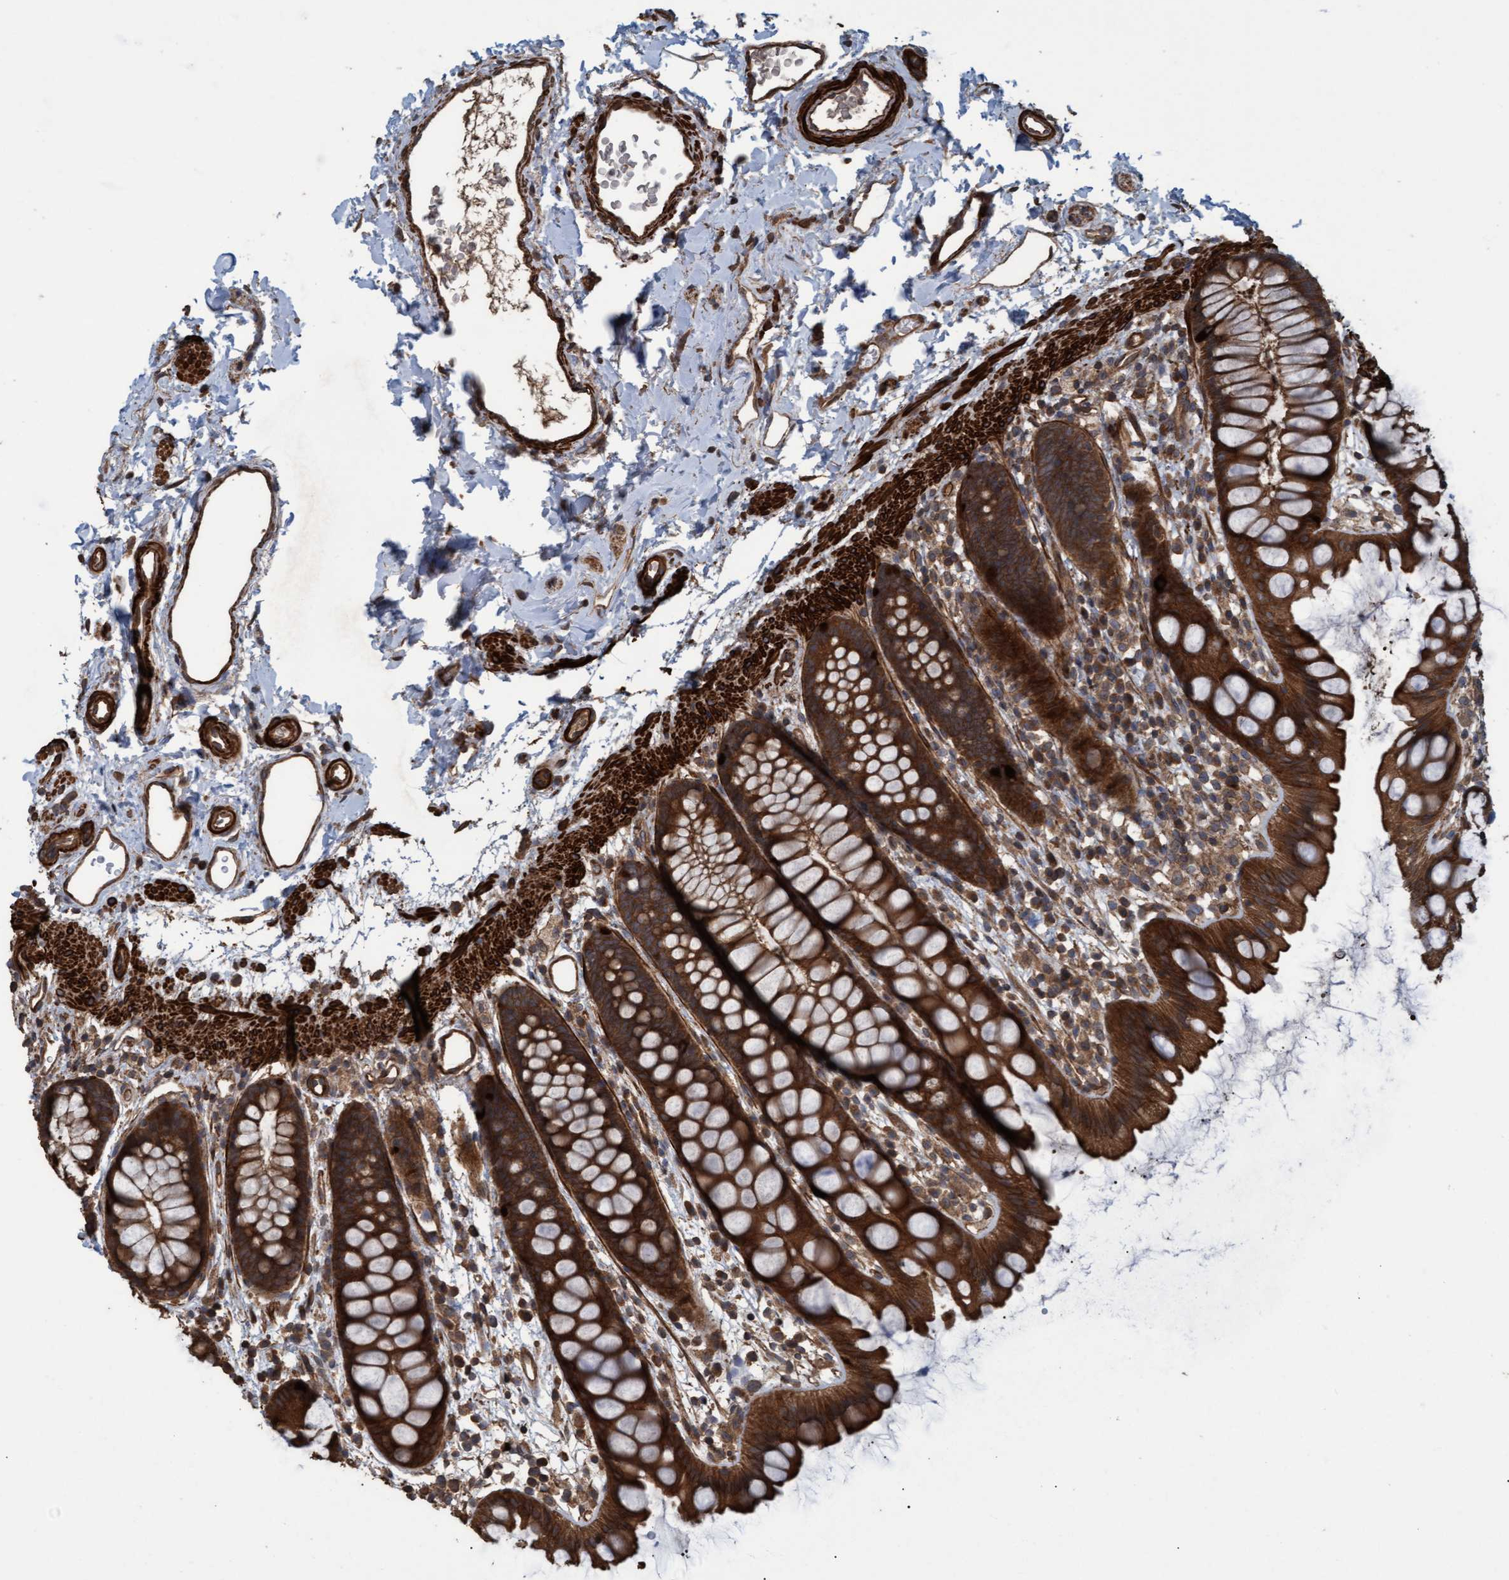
{"staining": {"intensity": "strong", "quantity": ">75%", "location": "cytoplasmic/membranous"}, "tissue": "rectum", "cell_type": "Glandular cells", "image_type": "normal", "snomed": [{"axis": "morphology", "description": "Normal tissue, NOS"}, {"axis": "topography", "description": "Rectum"}], "caption": "Protein staining of normal rectum displays strong cytoplasmic/membranous expression in about >75% of glandular cells. (IHC, brightfield microscopy, high magnification).", "gene": "GGT6", "patient": {"sex": "female", "age": 65}}